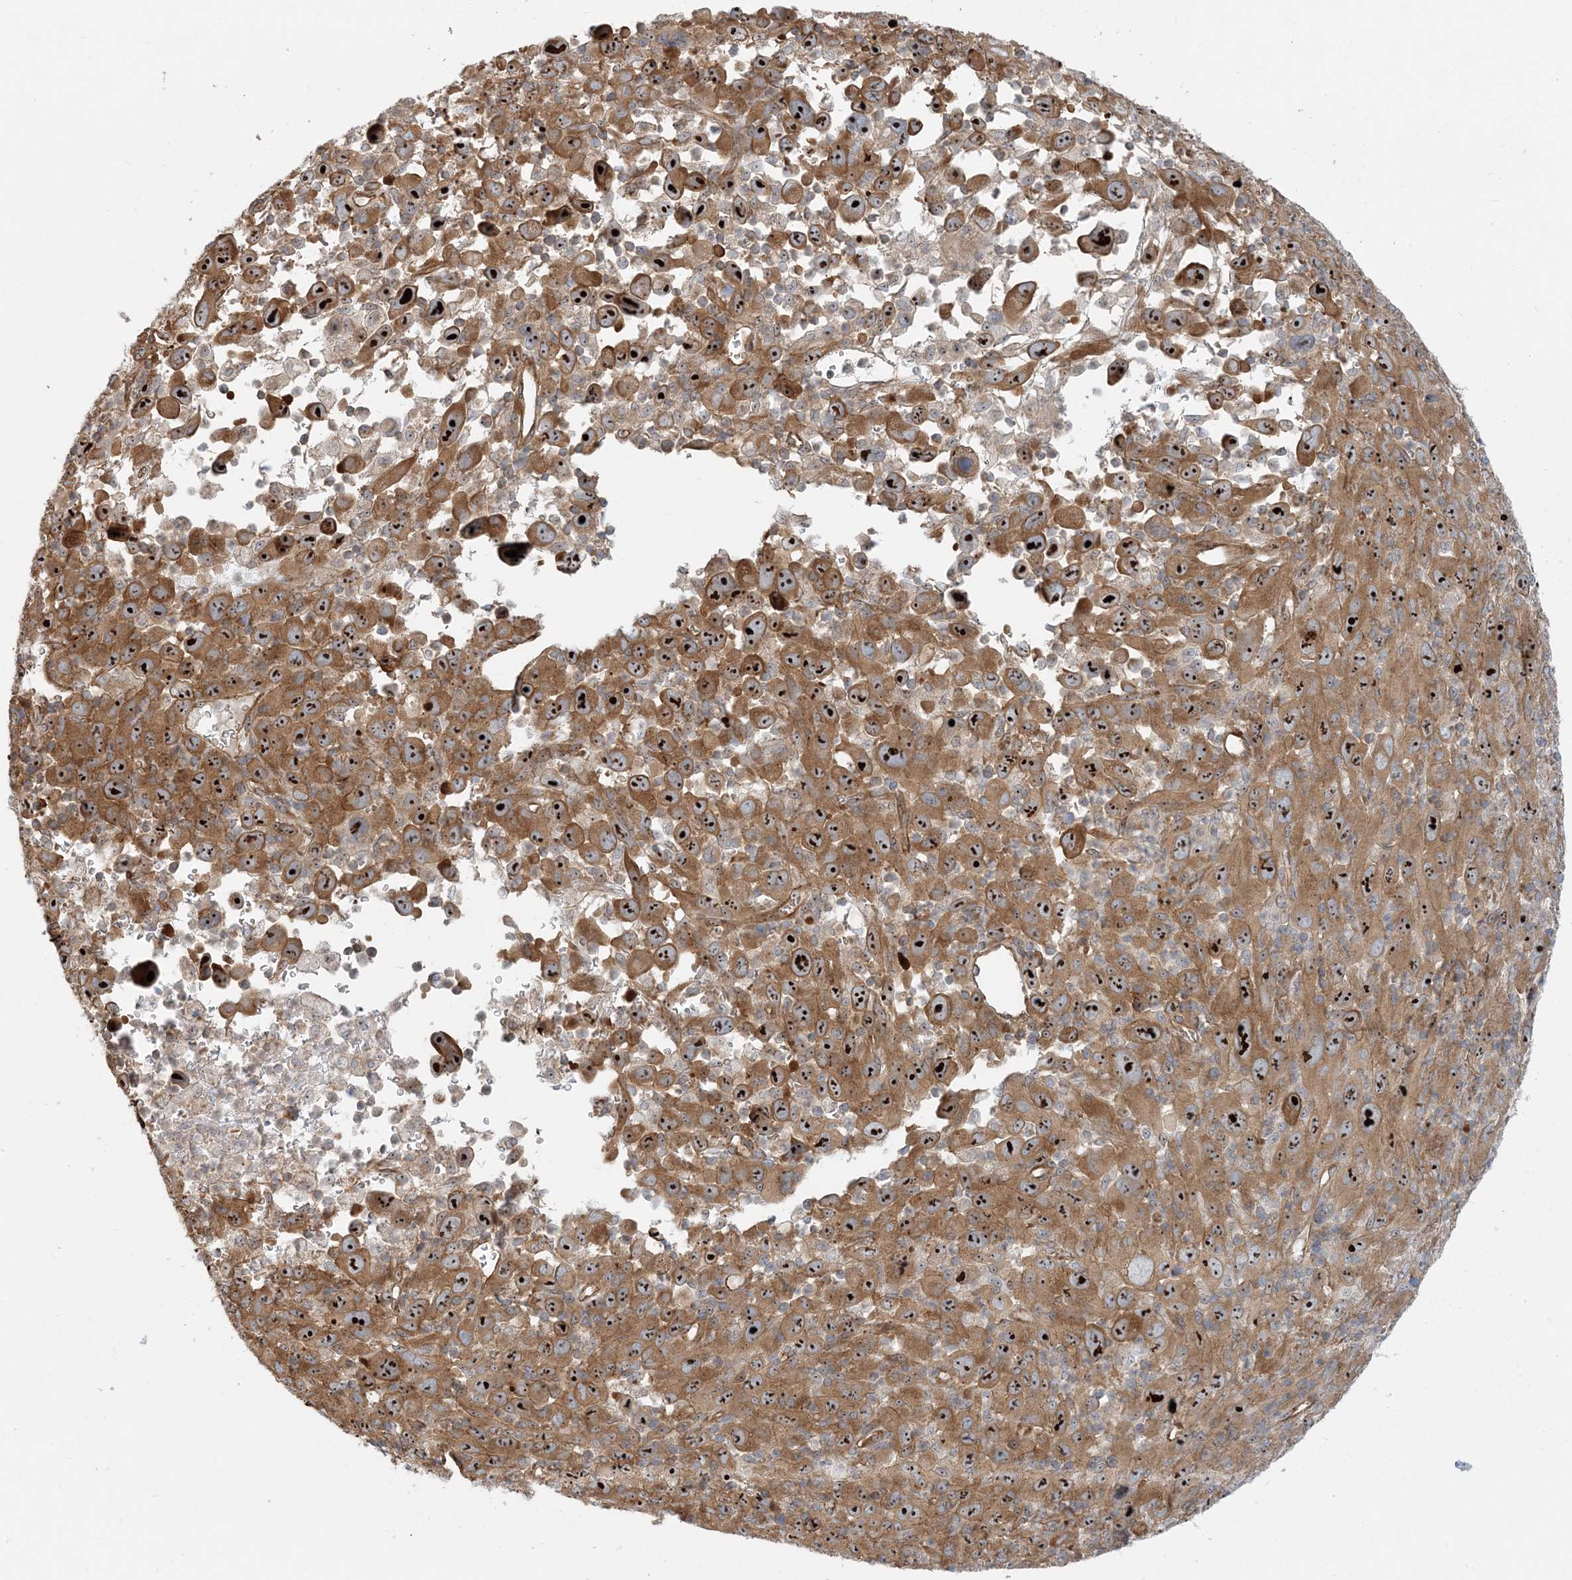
{"staining": {"intensity": "moderate", "quantity": ">75%", "location": "cytoplasmic/membranous,nuclear"}, "tissue": "melanoma", "cell_type": "Tumor cells", "image_type": "cancer", "snomed": [{"axis": "morphology", "description": "Malignant melanoma, Metastatic site"}, {"axis": "topography", "description": "Skin"}], "caption": "A micrograph of human malignant melanoma (metastatic site) stained for a protein demonstrates moderate cytoplasmic/membranous and nuclear brown staining in tumor cells. The protein is stained brown, and the nuclei are stained in blue (DAB (3,3'-diaminobenzidine) IHC with brightfield microscopy, high magnification).", "gene": "MYL5", "patient": {"sex": "female", "age": 56}}